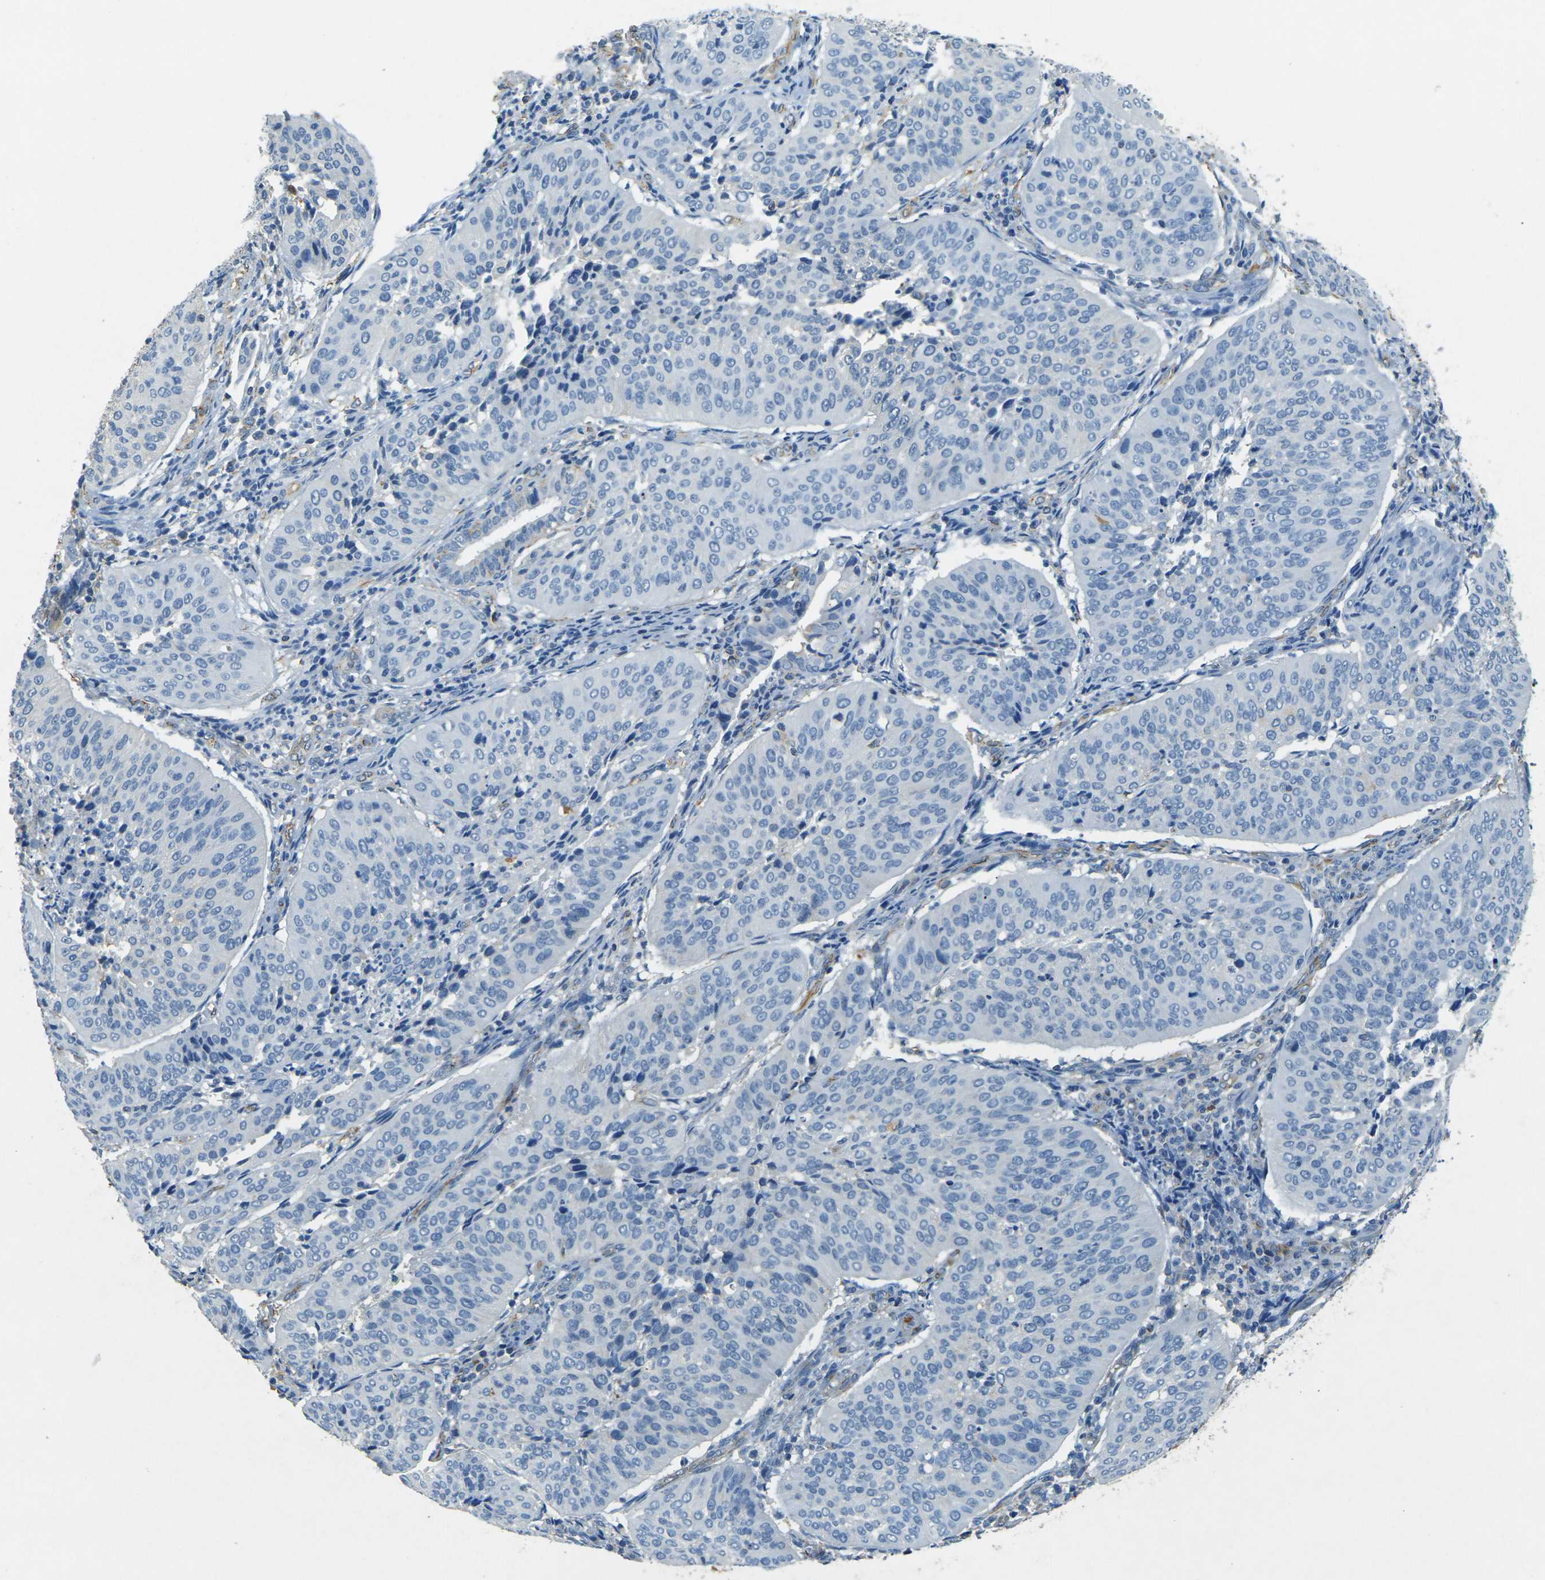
{"staining": {"intensity": "negative", "quantity": "none", "location": "none"}, "tissue": "cervical cancer", "cell_type": "Tumor cells", "image_type": "cancer", "snomed": [{"axis": "morphology", "description": "Normal tissue, NOS"}, {"axis": "morphology", "description": "Squamous cell carcinoma, NOS"}, {"axis": "topography", "description": "Cervix"}], "caption": "Tumor cells are negative for protein expression in human squamous cell carcinoma (cervical). (Immunohistochemistry, brightfield microscopy, high magnification).", "gene": "SORT1", "patient": {"sex": "female", "age": 39}}